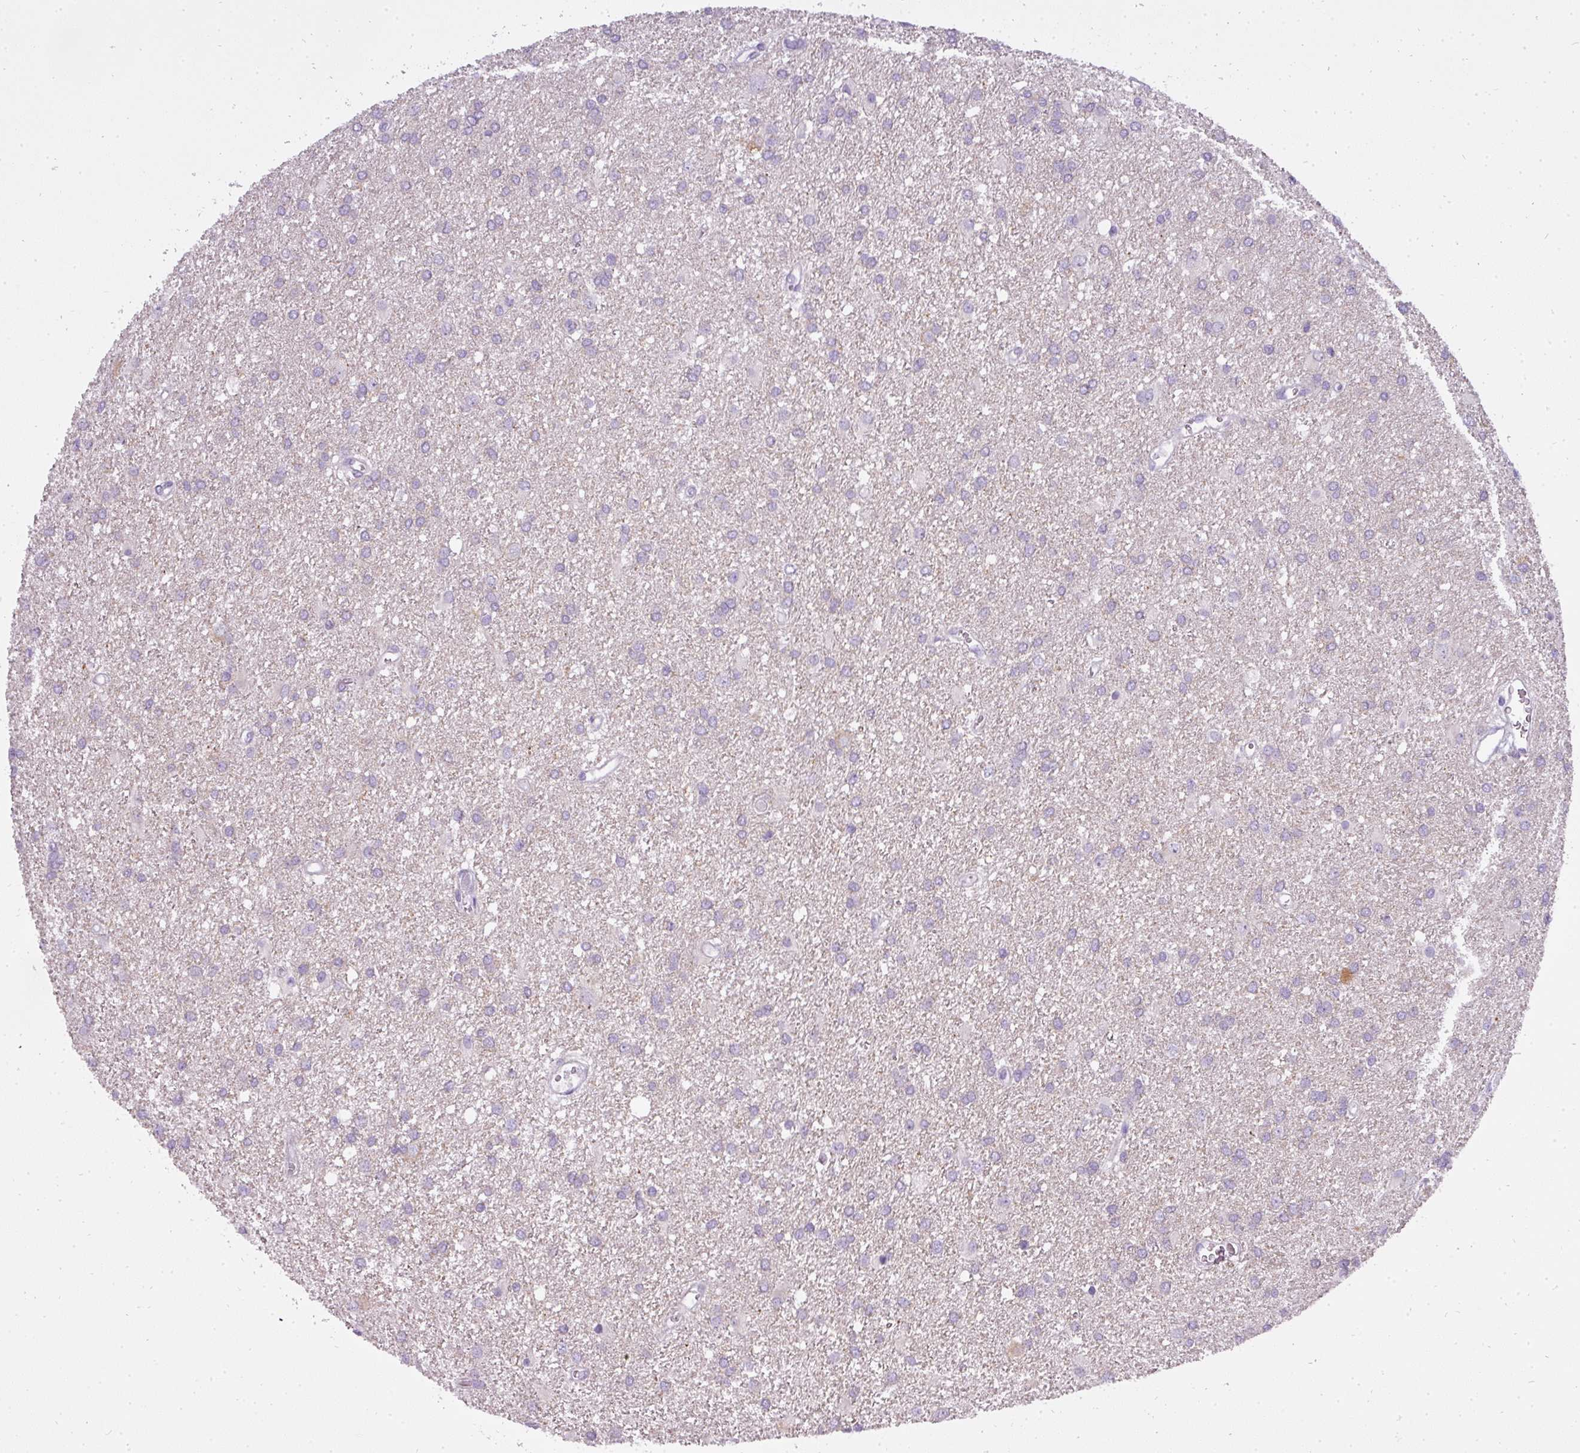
{"staining": {"intensity": "negative", "quantity": "none", "location": "none"}, "tissue": "glioma", "cell_type": "Tumor cells", "image_type": "cancer", "snomed": [{"axis": "morphology", "description": "Glioma, malignant, High grade"}, {"axis": "topography", "description": "Brain"}], "caption": "Human glioma stained for a protein using immunohistochemistry (IHC) displays no positivity in tumor cells.", "gene": "ATP6V1D", "patient": {"sex": "female", "age": 50}}